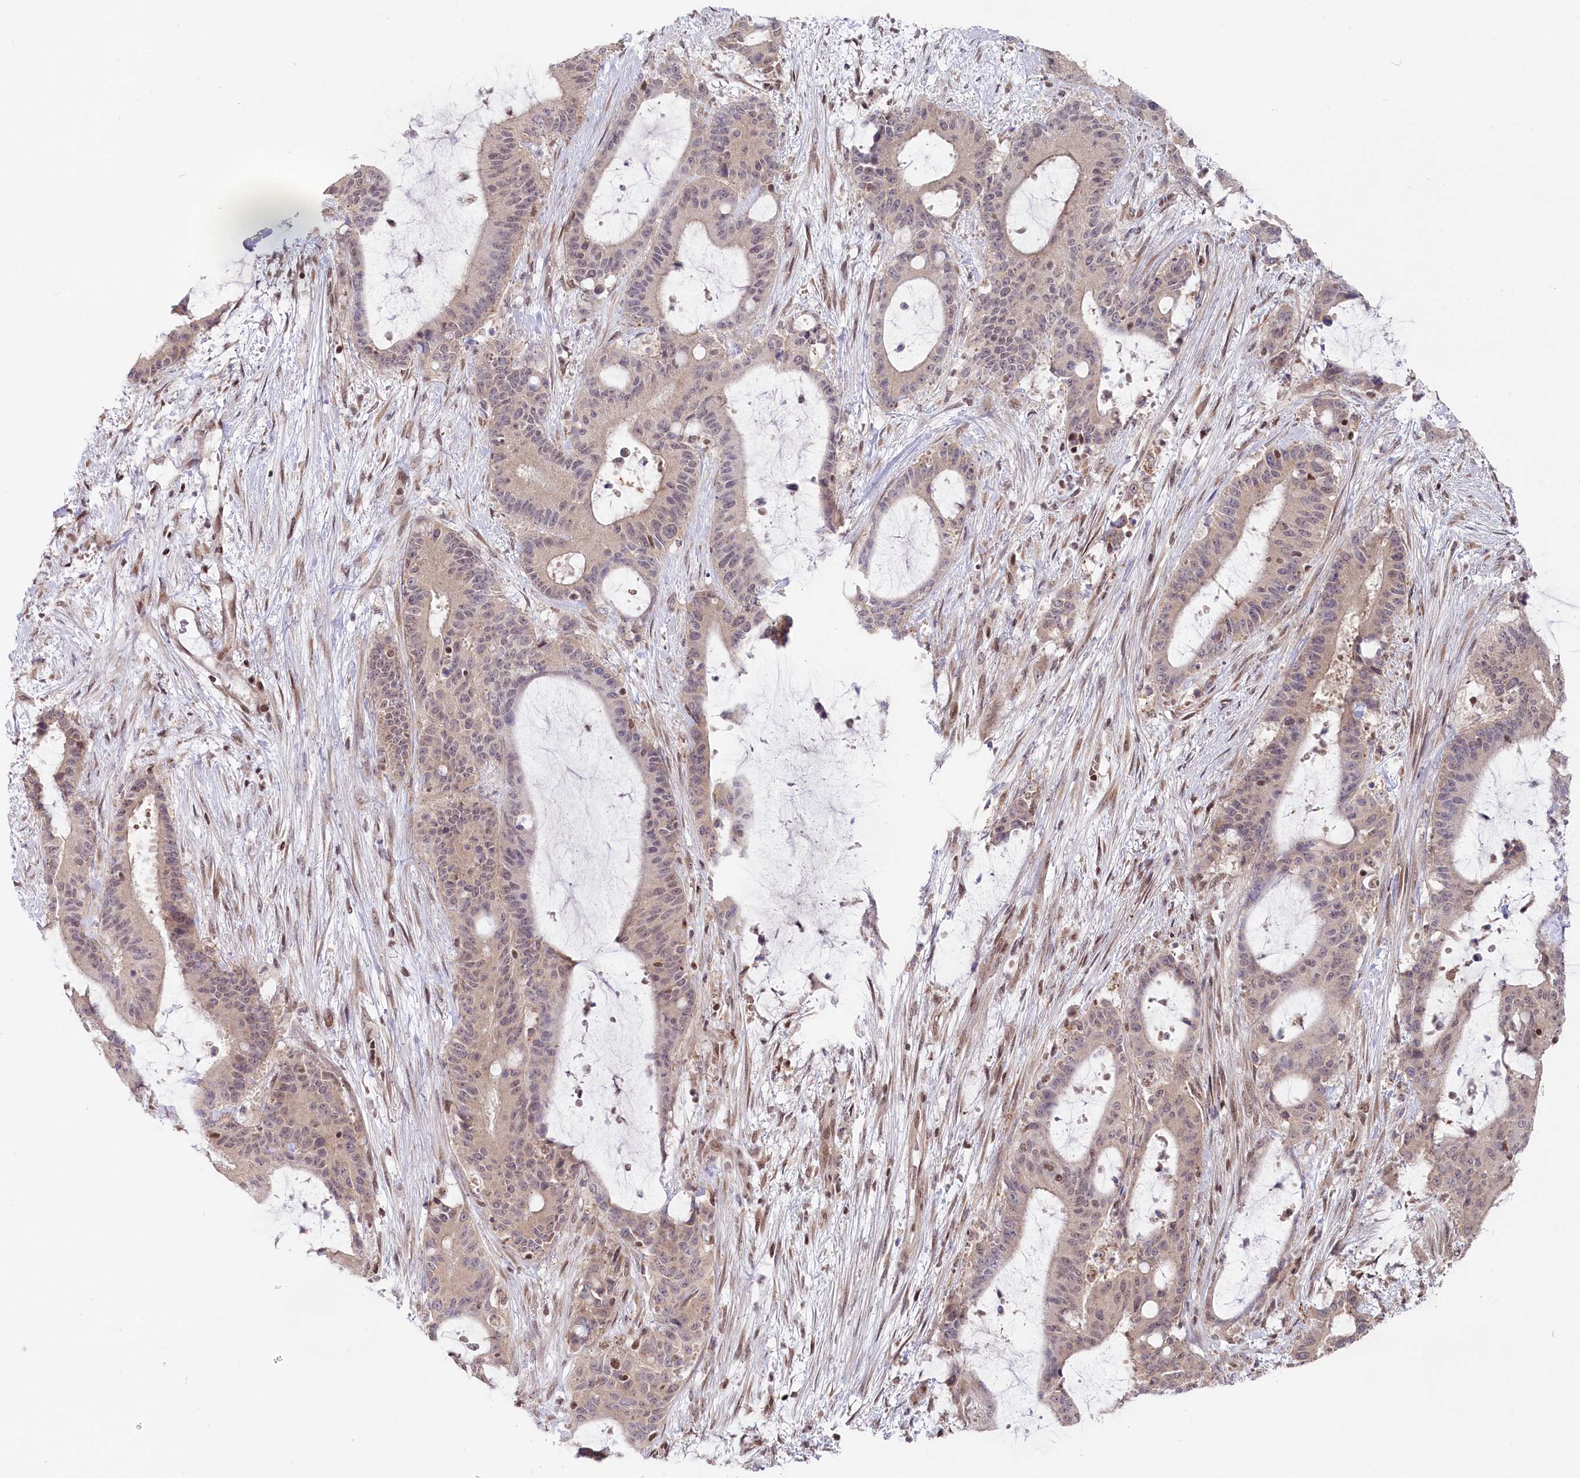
{"staining": {"intensity": "weak", "quantity": "25%-75%", "location": "nuclear"}, "tissue": "liver cancer", "cell_type": "Tumor cells", "image_type": "cancer", "snomed": [{"axis": "morphology", "description": "Normal tissue, NOS"}, {"axis": "morphology", "description": "Cholangiocarcinoma"}, {"axis": "topography", "description": "Liver"}, {"axis": "topography", "description": "Peripheral nerve tissue"}], "caption": "An immunohistochemistry (IHC) micrograph of tumor tissue is shown. Protein staining in brown labels weak nuclear positivity in liver cancer (cholangiocarcinoma) within tumor cells.", "gene": "CGGBP1", "patient": {"sex": "female", "age": 73}}